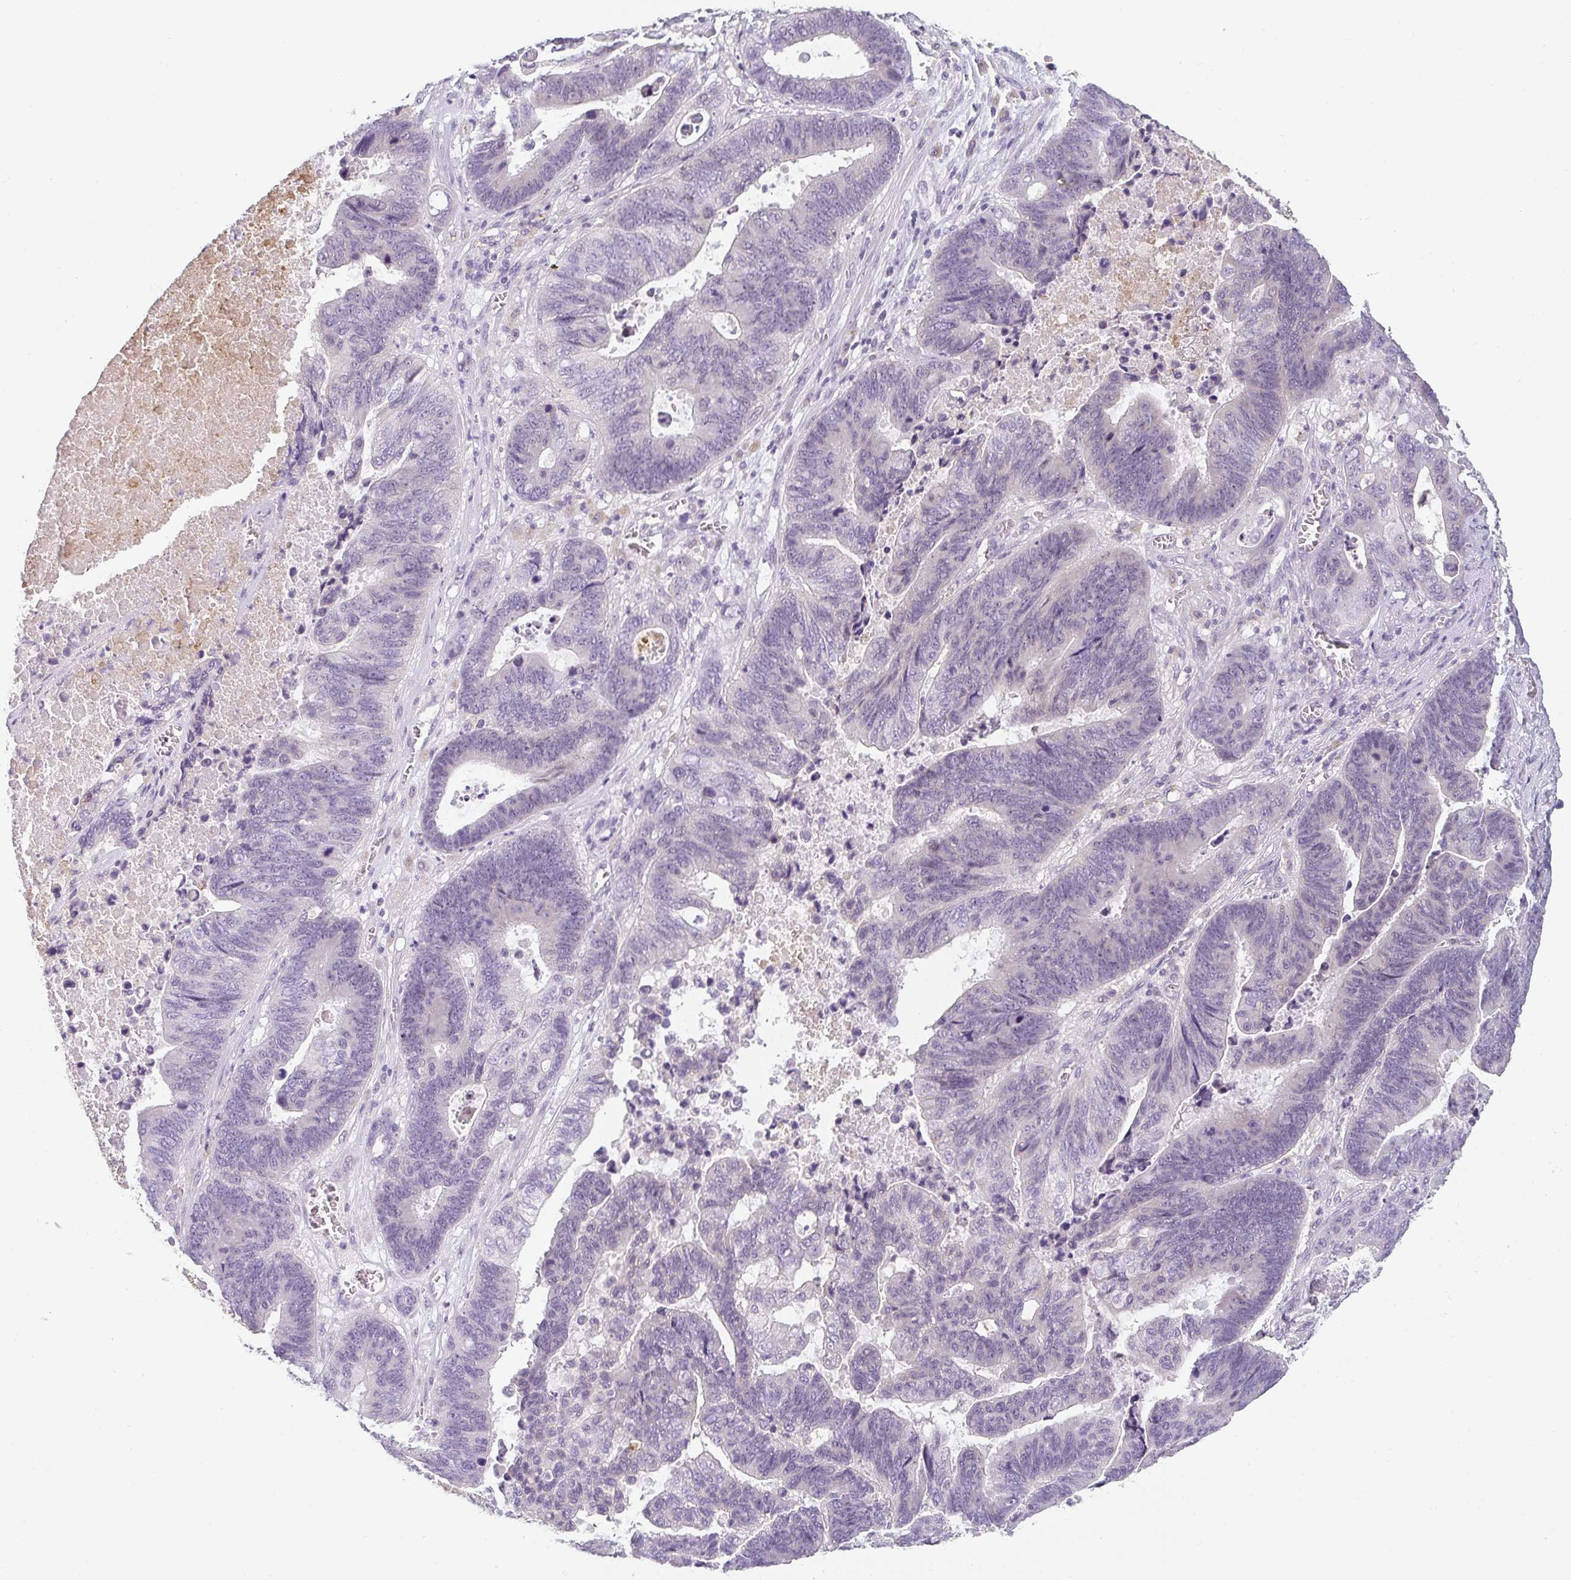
{"staining": {"intensity": "negative", "quantity": "none", "location": "none"}, "tissue": "lung cancer", "cell_type": "Tumor cells", "image_type": "cancer", "snomed": [{"axis": "morphology", "description": "Aneuploidy"}, {"axis": "morphology", "description": "Adenocarcinoma, NOS"}, {"axis": "morphology", "description": "Adenocarcinoma primary or metastatic"}, {"axis": "topography", "description": "Lung"}], "caption": "Tumor cells are negative for brown protein staining in lung cancer. (Stains: DAB IHC with hematoxylin counter stain, Microscopy: brightfield microscopy at high magnification).", "gene": "C1QTNF8", "patient": {"sex": "female", "age": 75}}